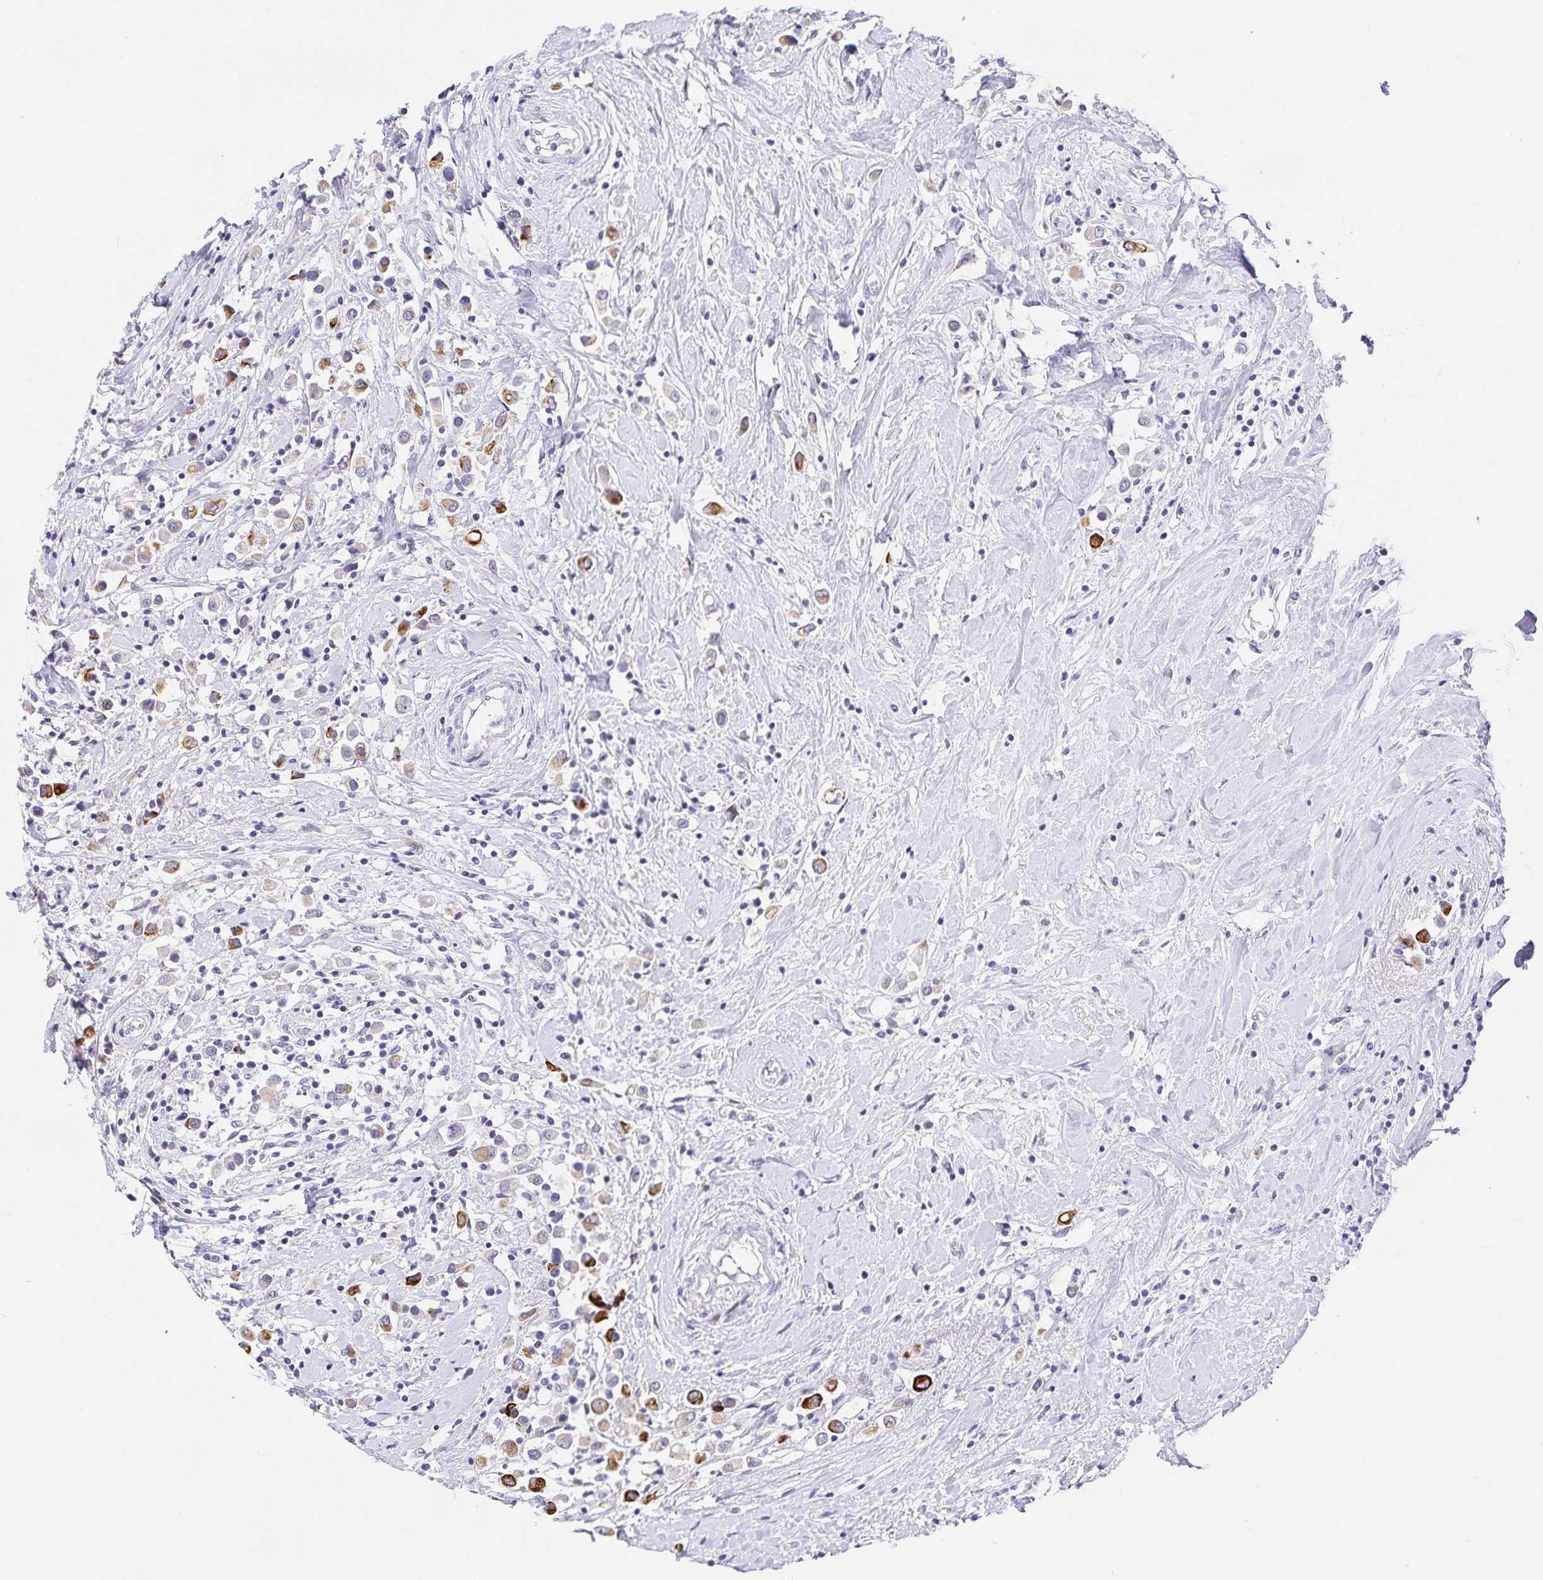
{"staining": {"intensity": "strong", "quantity": "<25%", "location": "cytoplasmic/membranous"}, "tissue": "breast cancer", "cell_type": "Tumor cells", "image_type": "cancer", "snomed": [{"axis": "morphology", "description": "Duct carcinoma"}, {"axis": "topography", "description": "Breast"}], "caption": "Breast cancer stained with a protein marker shows strong staining in tumor cells.", "gene": "KBTBD13", "patient": {"sex": "female", "age": 61}}